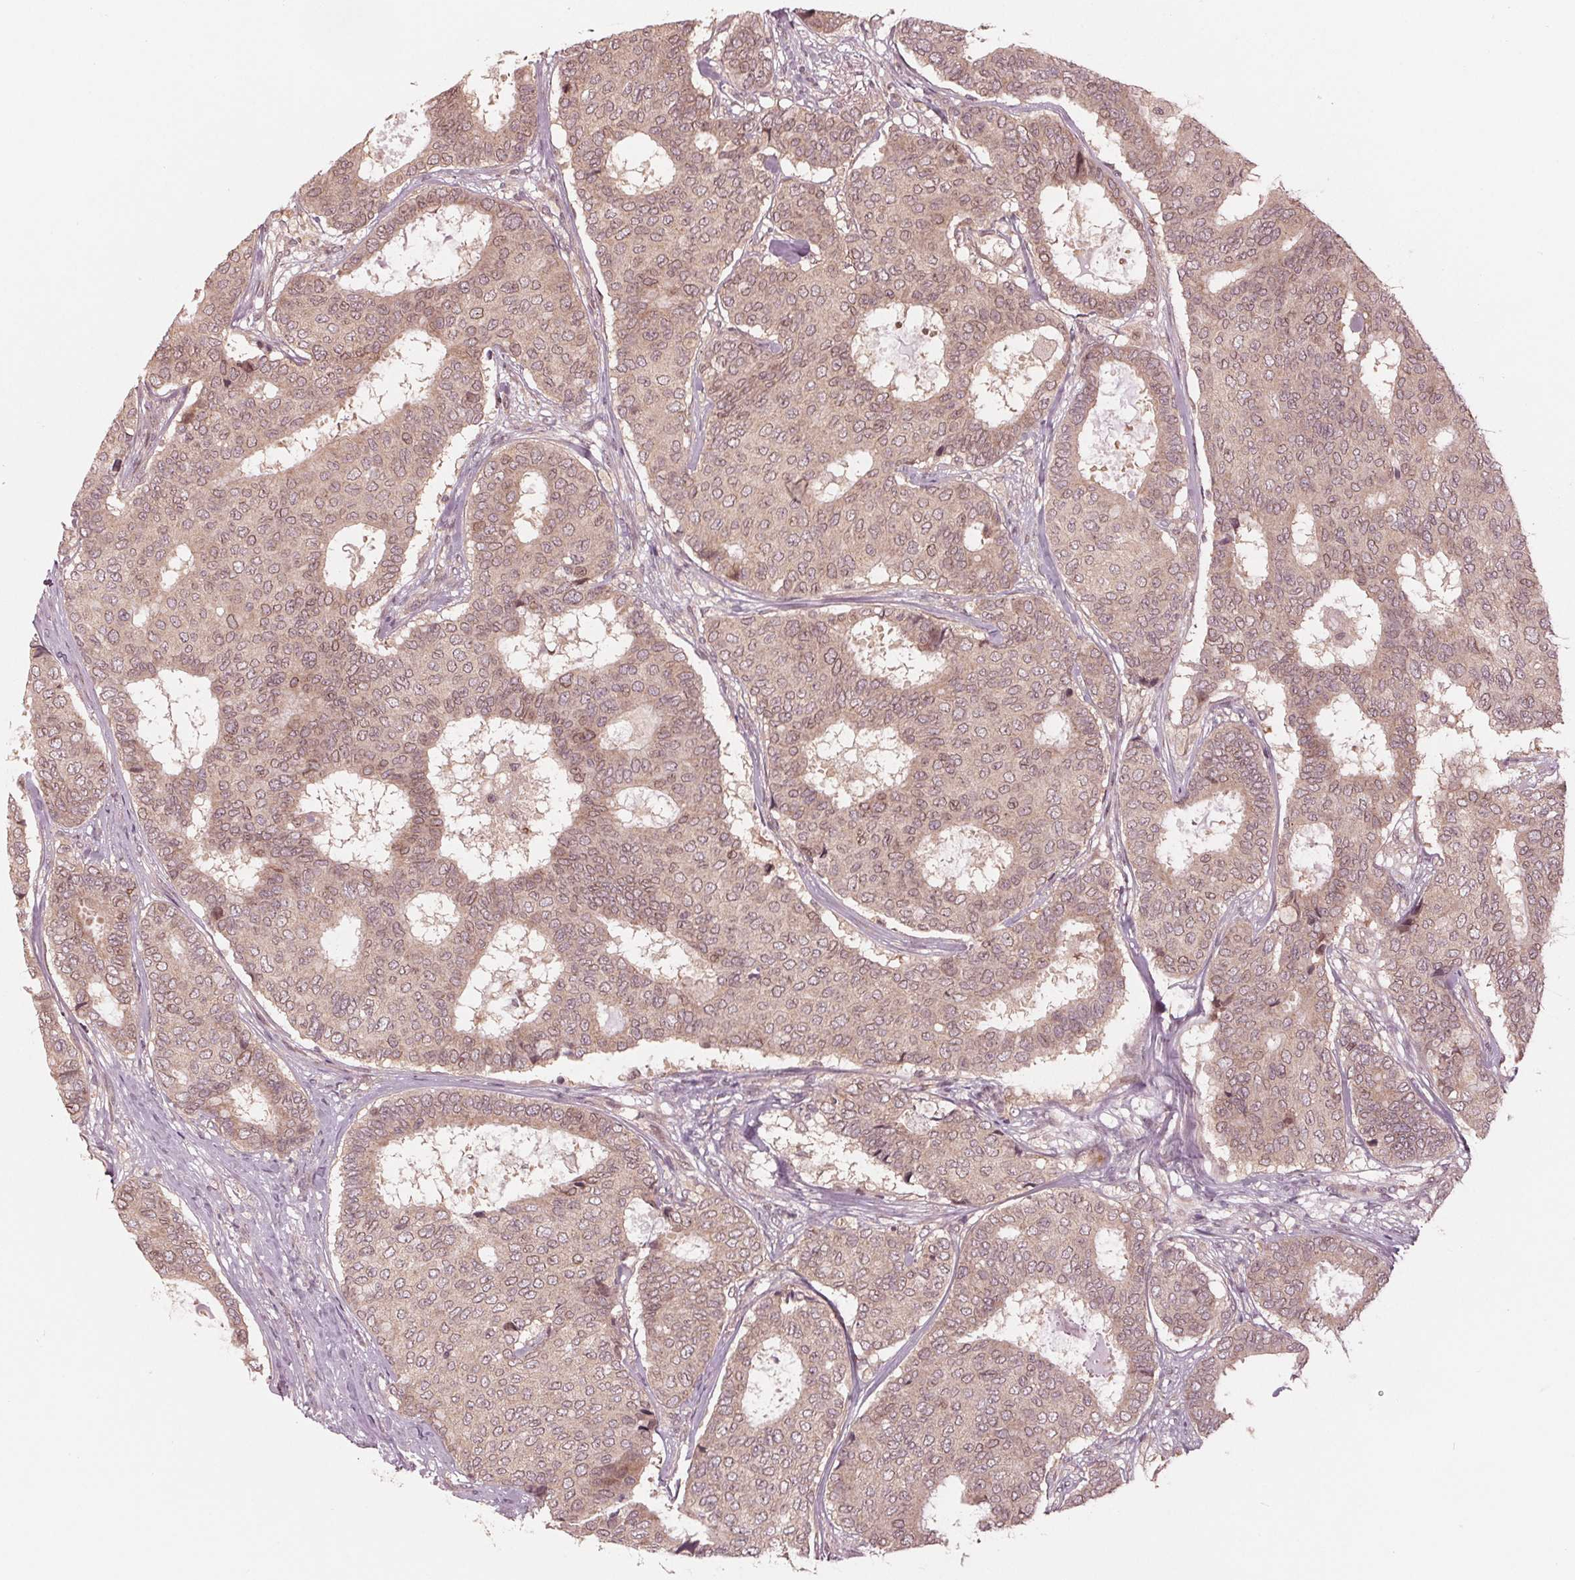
{"staining": {"intensity": "weak", "quantity": ">75%", "location": "cytoplasmic/membranous,nuclear"}, "tissue": "breast cancer", "cell_type": "Tumor cells", "image_type": "cancer", "snomed": [{"axis": "morphology", "description": "Duct carcinoma"}, {"axis": "topography", "description": "Breast"}], "caption": "IHC image of neoplastic tissue: human breast infiltrating ductal carcinoma stained using IHC reveals low levels of weak protein expression localized specifically in the cytoplasmic/membranous and nuclear of tumor cells, appearing as a cytoplasmic/membranous and nuclear brown color.", "gene": "ZNF471", "patient": {"sex": "female", "age": 75}}